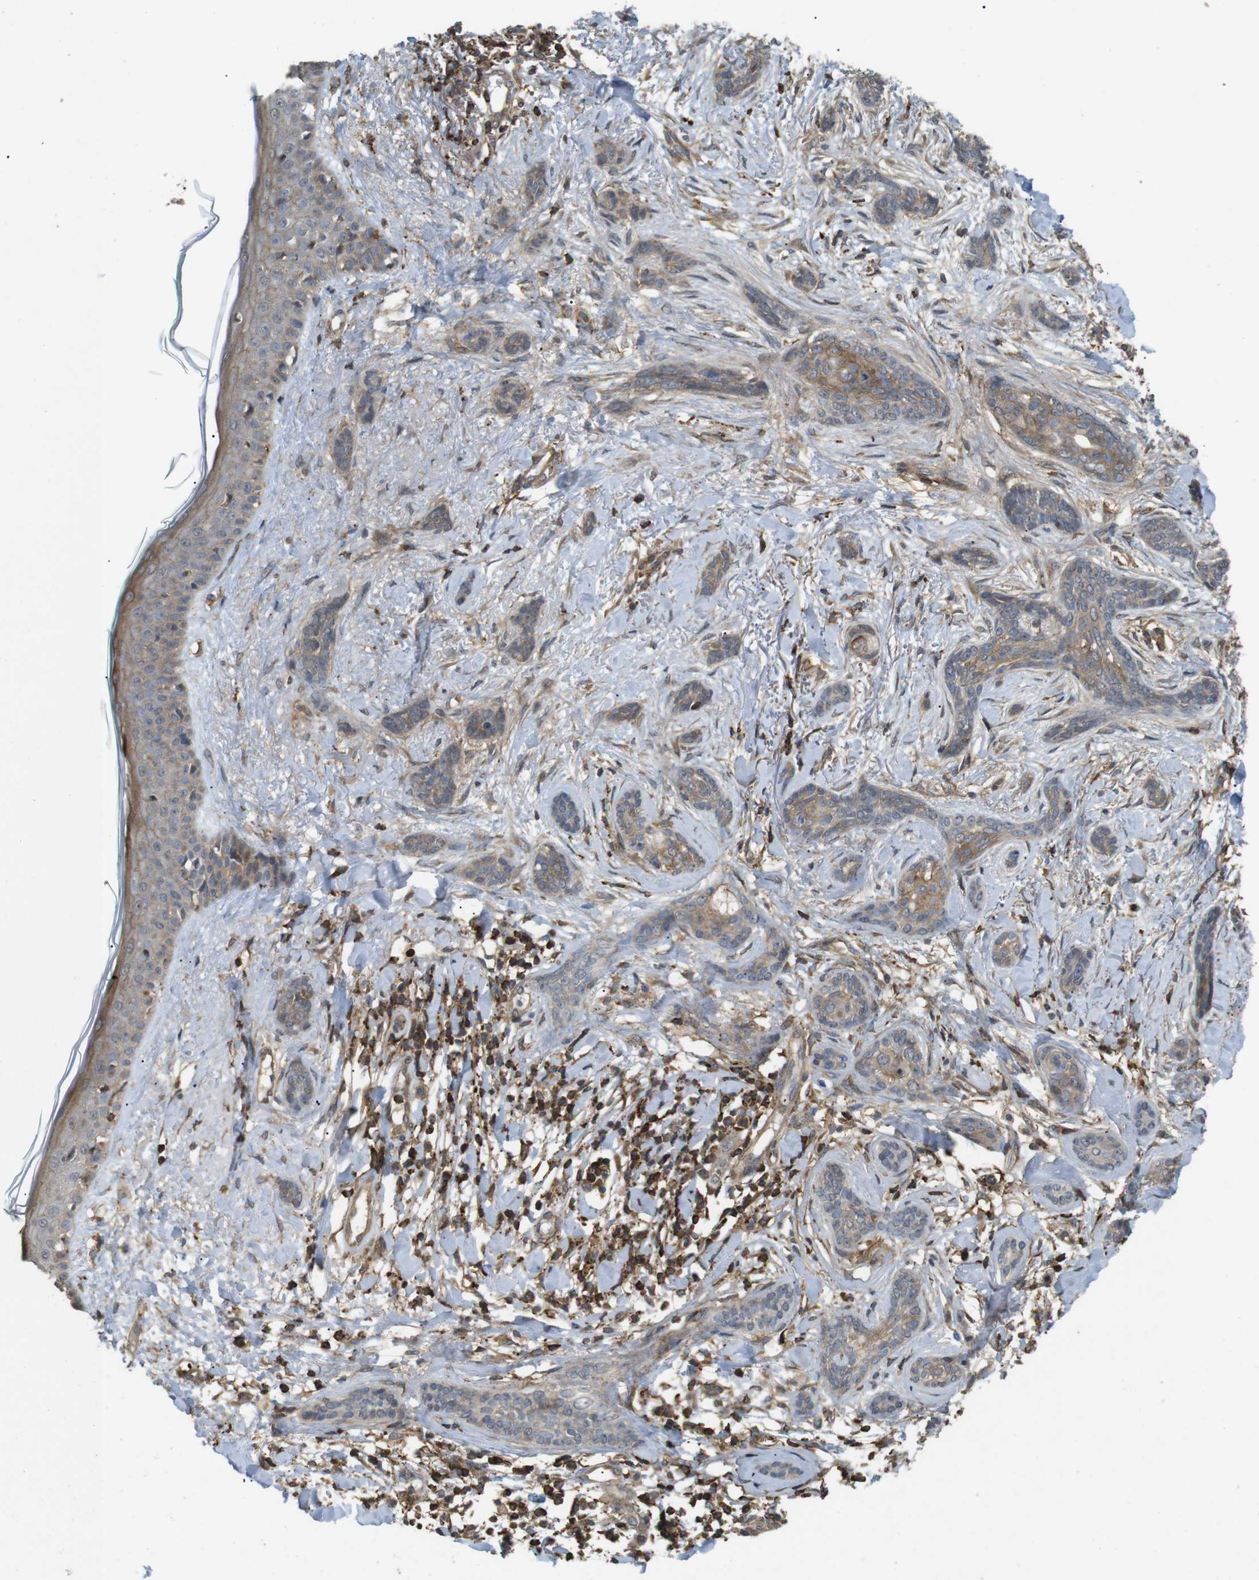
{"staining": {"intensity": "moderate", "quantity": ">75%", "location": "cytoplasmic/membranous"}, "tissue": "skin cancer", "cell_type": "Tumor cells", "image_type": "cancer", "snomed": [{"axis": "morphology", "description": "Basal cell carcinoma"}, {"axis": "morphology", "description": "Adnexal tumor, benign"}, {"axis": "topography", "description": "Skin"}], "caption": "About >75% of tumor cells in human skin cancer (benign adnexal tumor) show moderate cytoplasmic/membranous protein positivity as visualized by brown immunohistochemical staining.", "gene": "KSR1", "patient": {"sex": "female", "age": 42}}